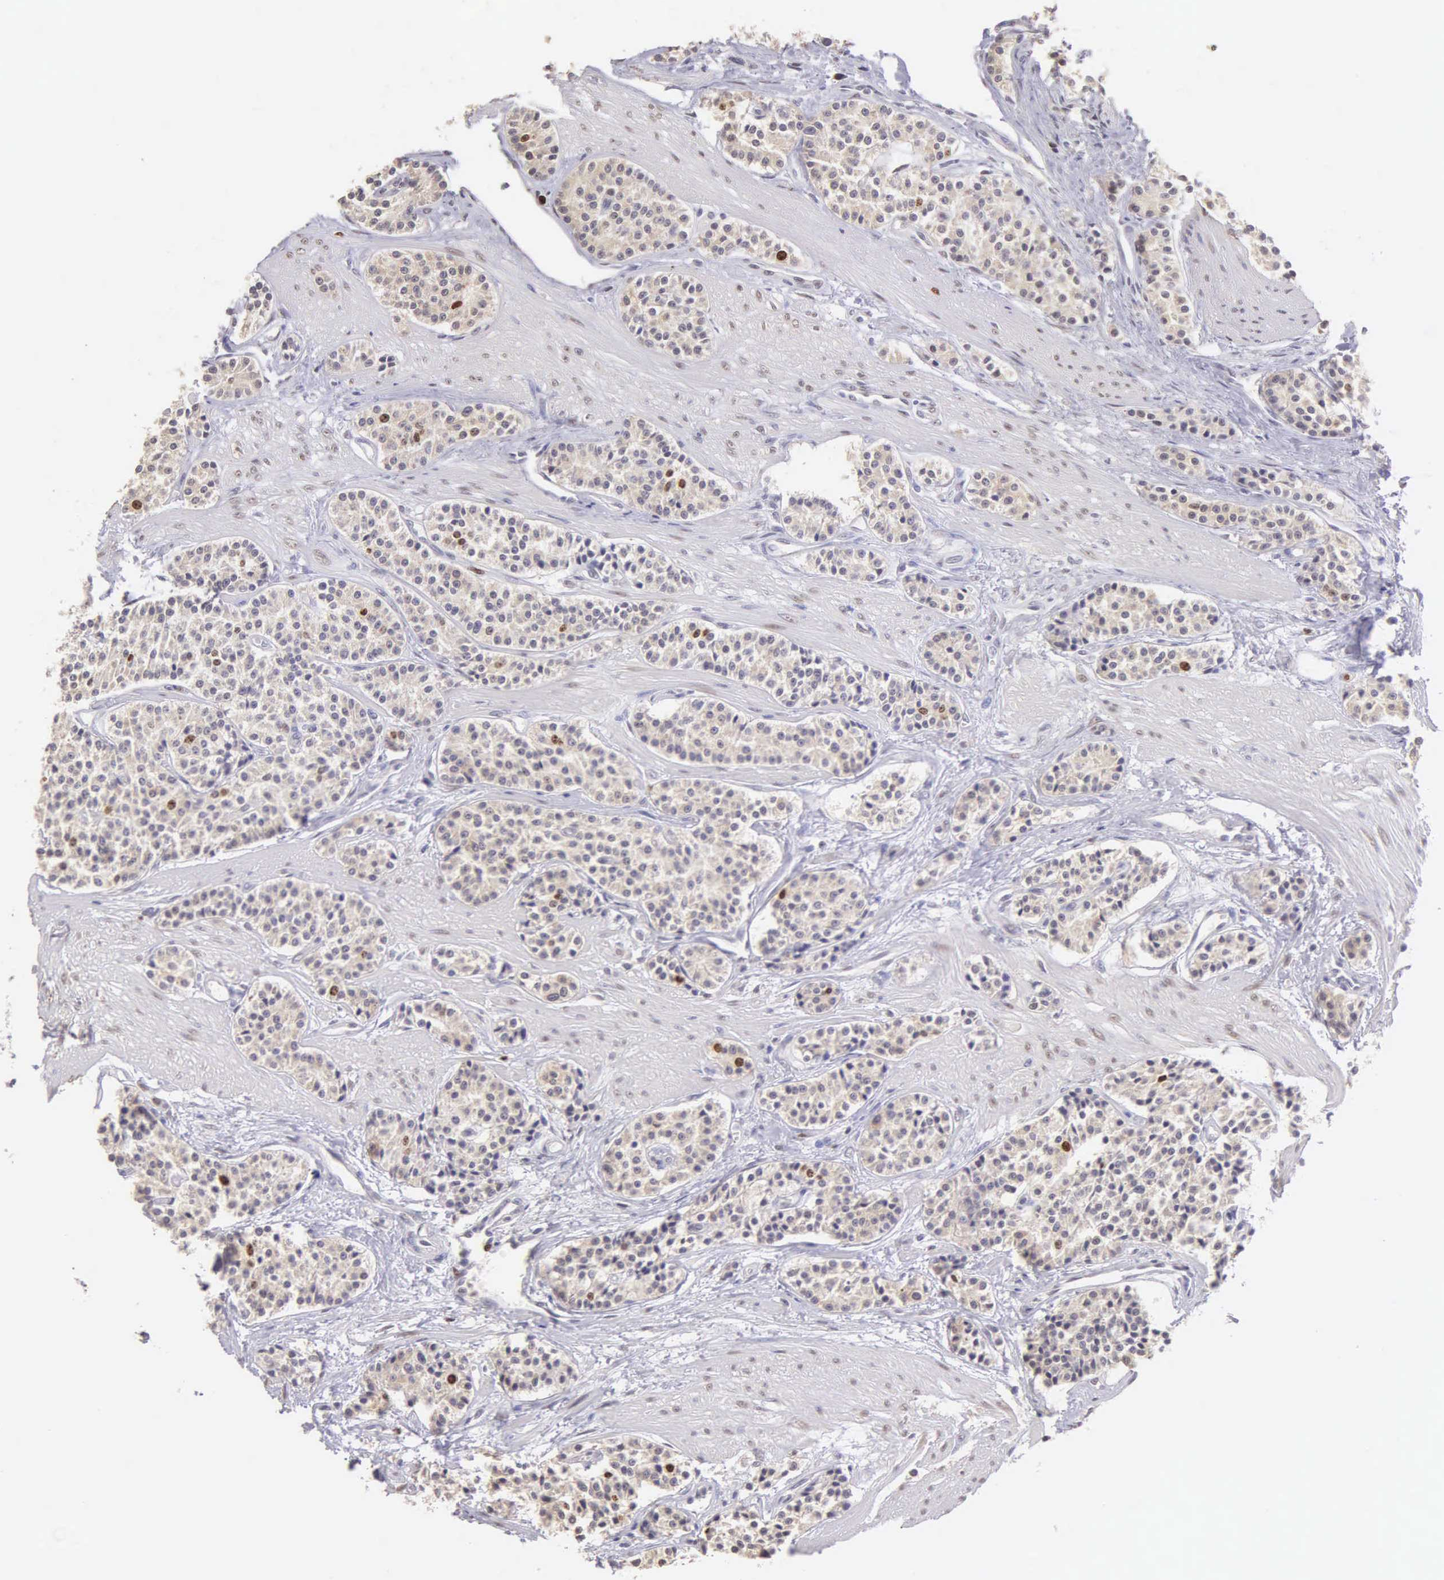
{"staining": {"intensity": "moderate", "quantity": "<25%", "location": "nuclear"}, "tissue": "carcinoid", "cell_type": "Tumor cells", "image_type": "cancer", "snomed": [{"axis": "morphology", "description": "Carcinoid, malignant, NOS"}, {"axis": "topography", "description": "Stomach"}], "caption": "This is a micrograph of IHC staining of carcinoid, which shows moderate positivity in the nuclear of tumor cells.", "gene": "MKI67", "patient": {"sex": "female", "age": 76}}